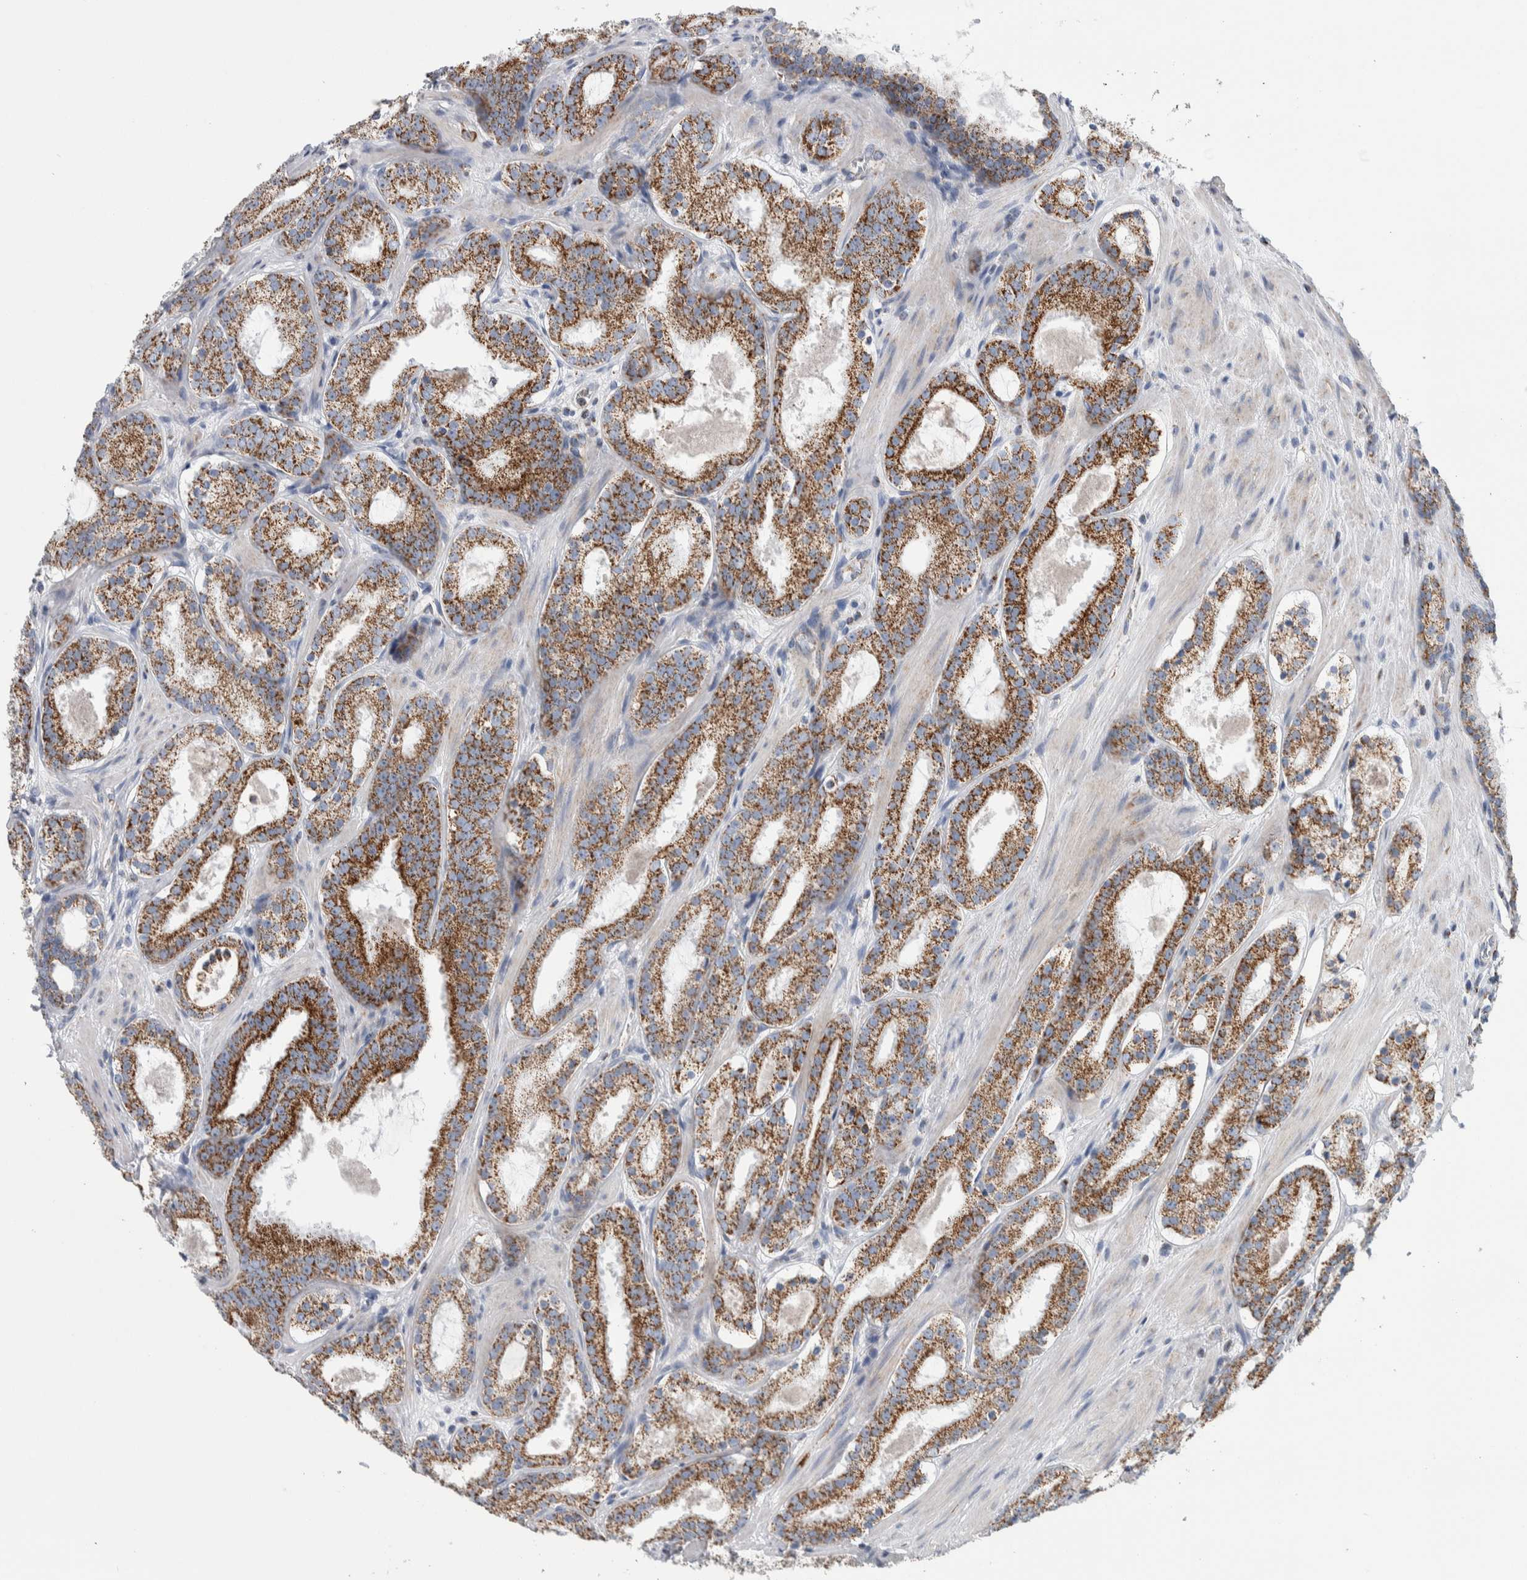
{"staining": {"intensity": "moderate", "quantity": ">75%", "location": "cytoplasmic/membranous"}, "tissue": "prostate cancer", "cell_type": "Tumor cells", "image_type": "cancer", "snomed": [{"axis": "morphology", "description": "Adenocarcinoma, Low grade"}, {"axis": "topography", "description": "Prostate"}], "caption": "The histopathology image demonstrates staining of adenocarcinoma (low-grade) (prostate), revealing moderate cytoplasmic/membranous protein expression (brown color) within tumor cells.", "gene": "ETFA", "patient": {"sex": "male", "age": 69}}